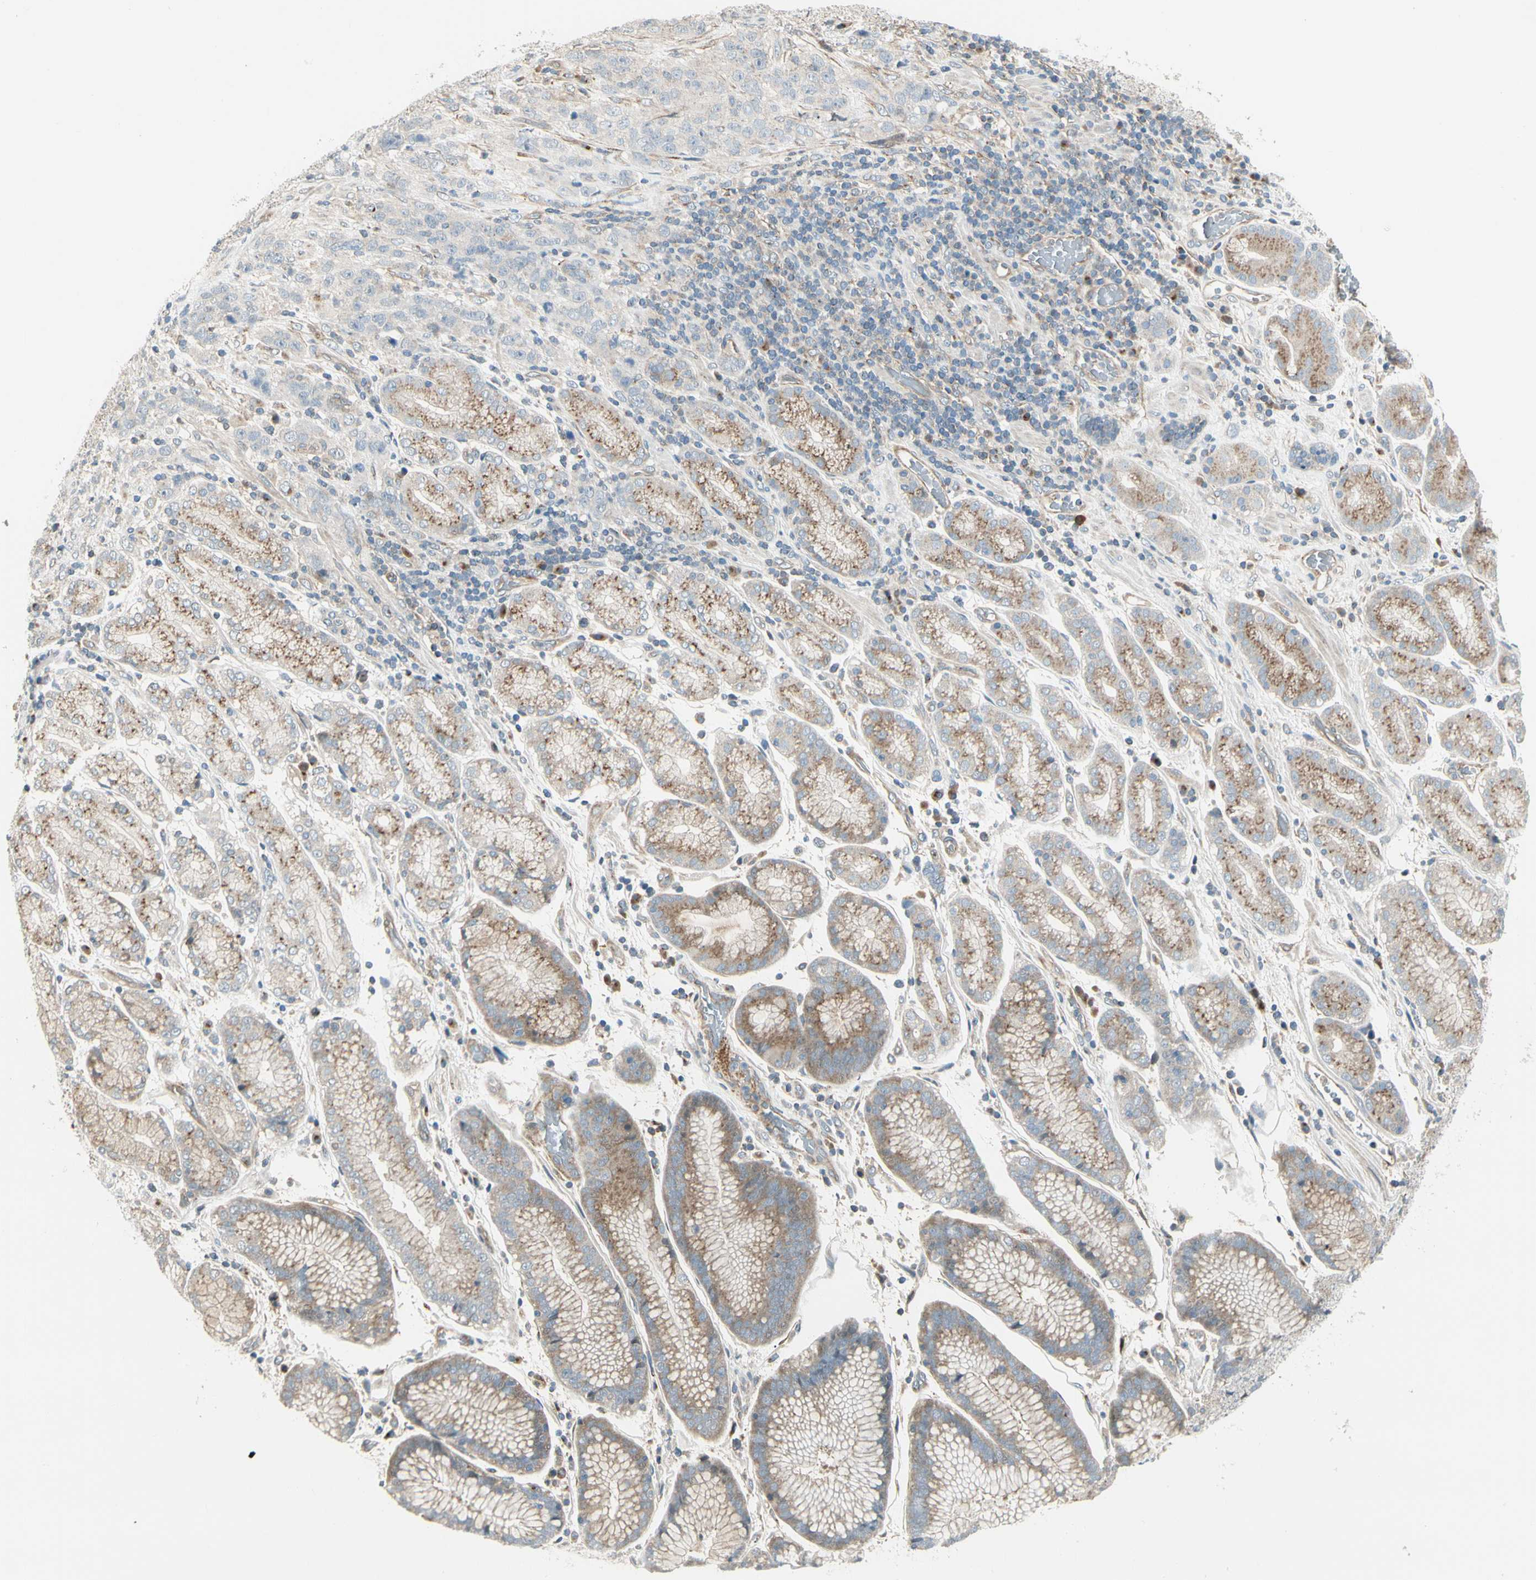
{"staining": {"intensity": "moderate", "quantity": "25%-75%", "location": "cytoplasmic/membranous"}, "tissue": "stomach cancer", "cell_type": "Tumor cells", "image_type": "cancer", "snomed": [{"axis": "morphology", "description": "Normal tissue, NOS"}, {"axis": "morphology", "description": "Adenocarcinoma, NOS"}, {"axis": "topography", "description": "Stomach"}], "caption": "The immunohistochemical stain highlights moderate cytoplasmic/membranous staining in tumor cells of stomach adenocarcinoma tissue. (DAB IHC with brightfield microscopy, high magnification).", "gene": "ABCA3", "patient": {"sex": "male", "age": 48}}